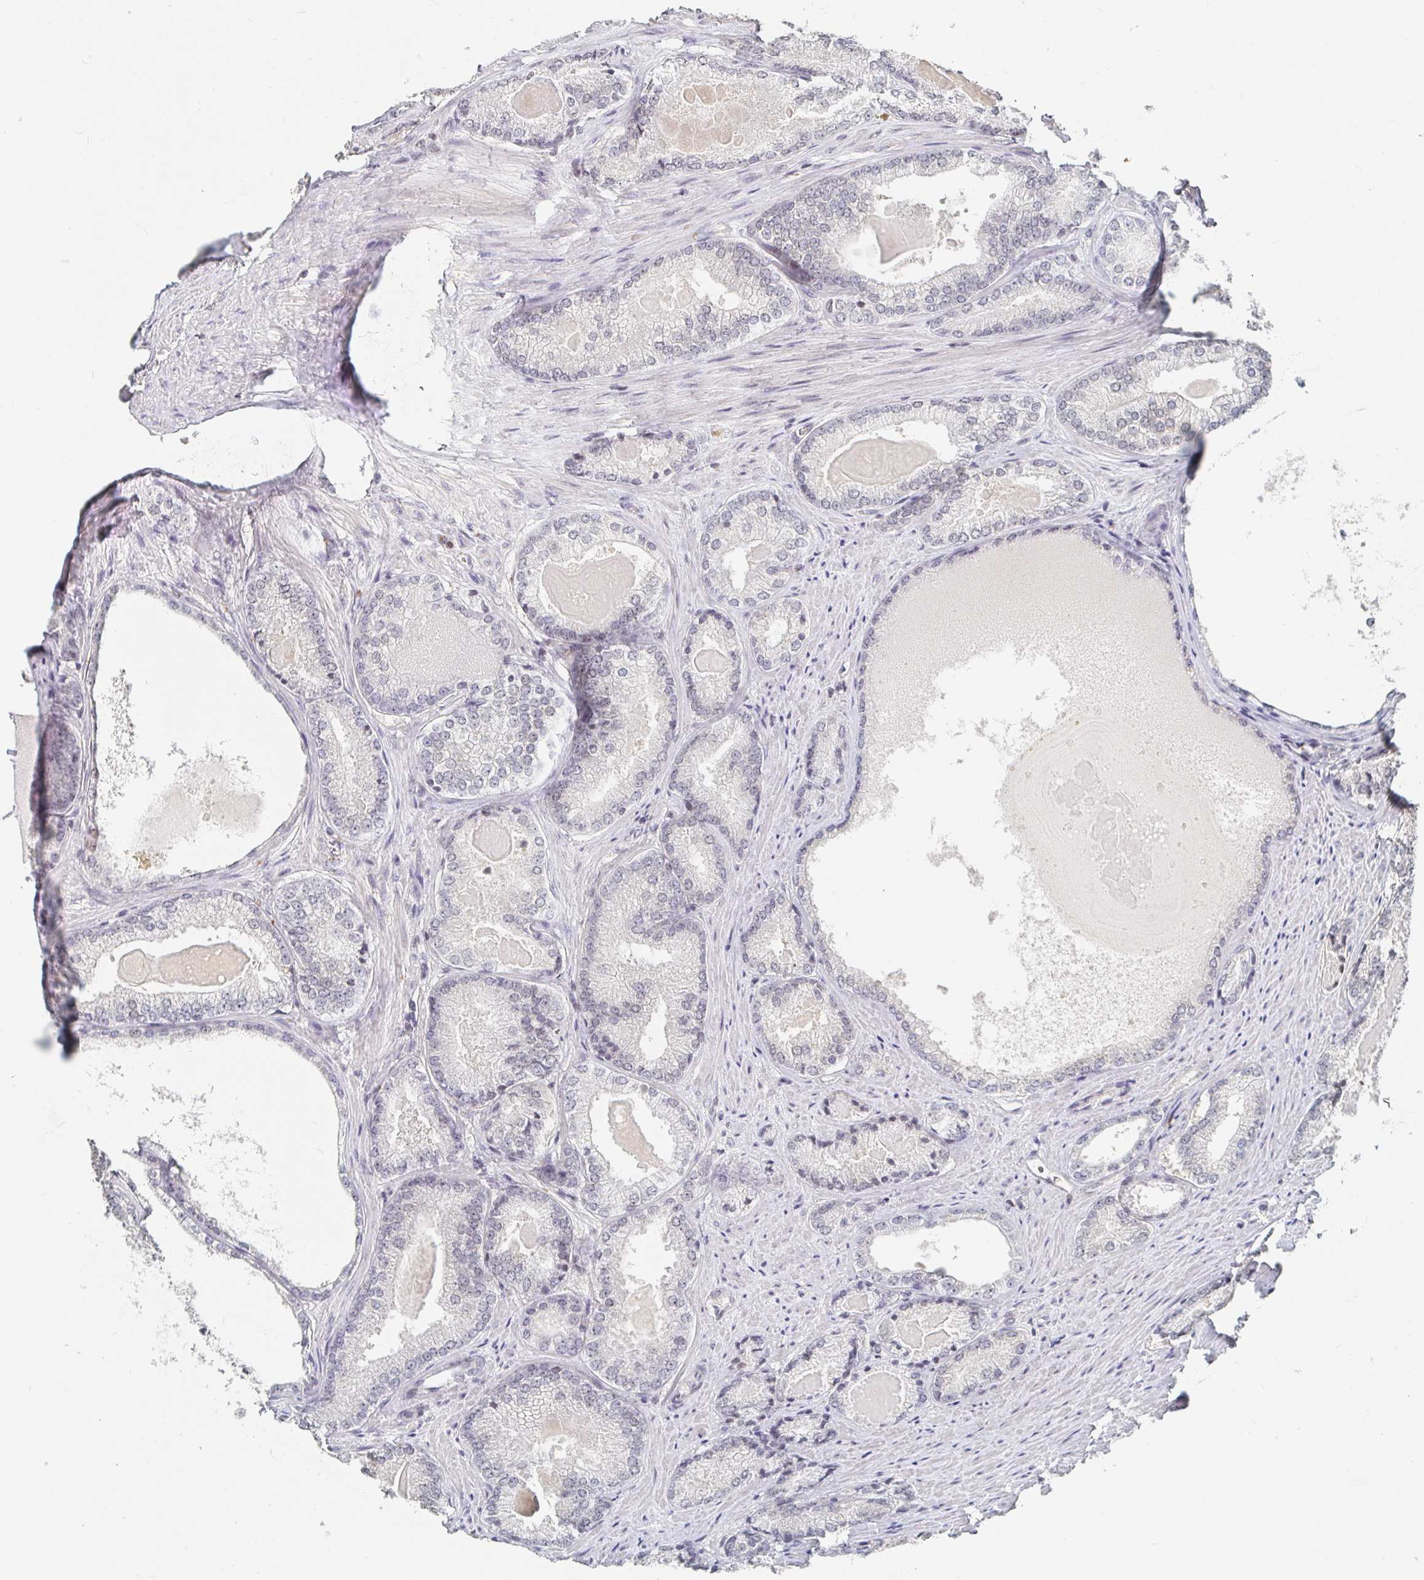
{"staining": {"intensity": "negative", "quantity": "none", "location": "none"}, "tissue": "prostate cancer", "cell_type": "Tumor cells", "image_type": "cancer", "snomed": [{"axis": "morphology", "description": "Adenocarcinoma, NOS"}, {"axis": "morphology", "description": "Adenocarcinoma, Low grade"}, {"axis": "topography", "description": "Prostate"}], "caption": "Prostate adenocarcinoma (low-grade) was stained to show a protein in brown. There is no significant staining in tumor cells.", "gene": "NME9", "patient": {"sex": "male", "age": 68}}